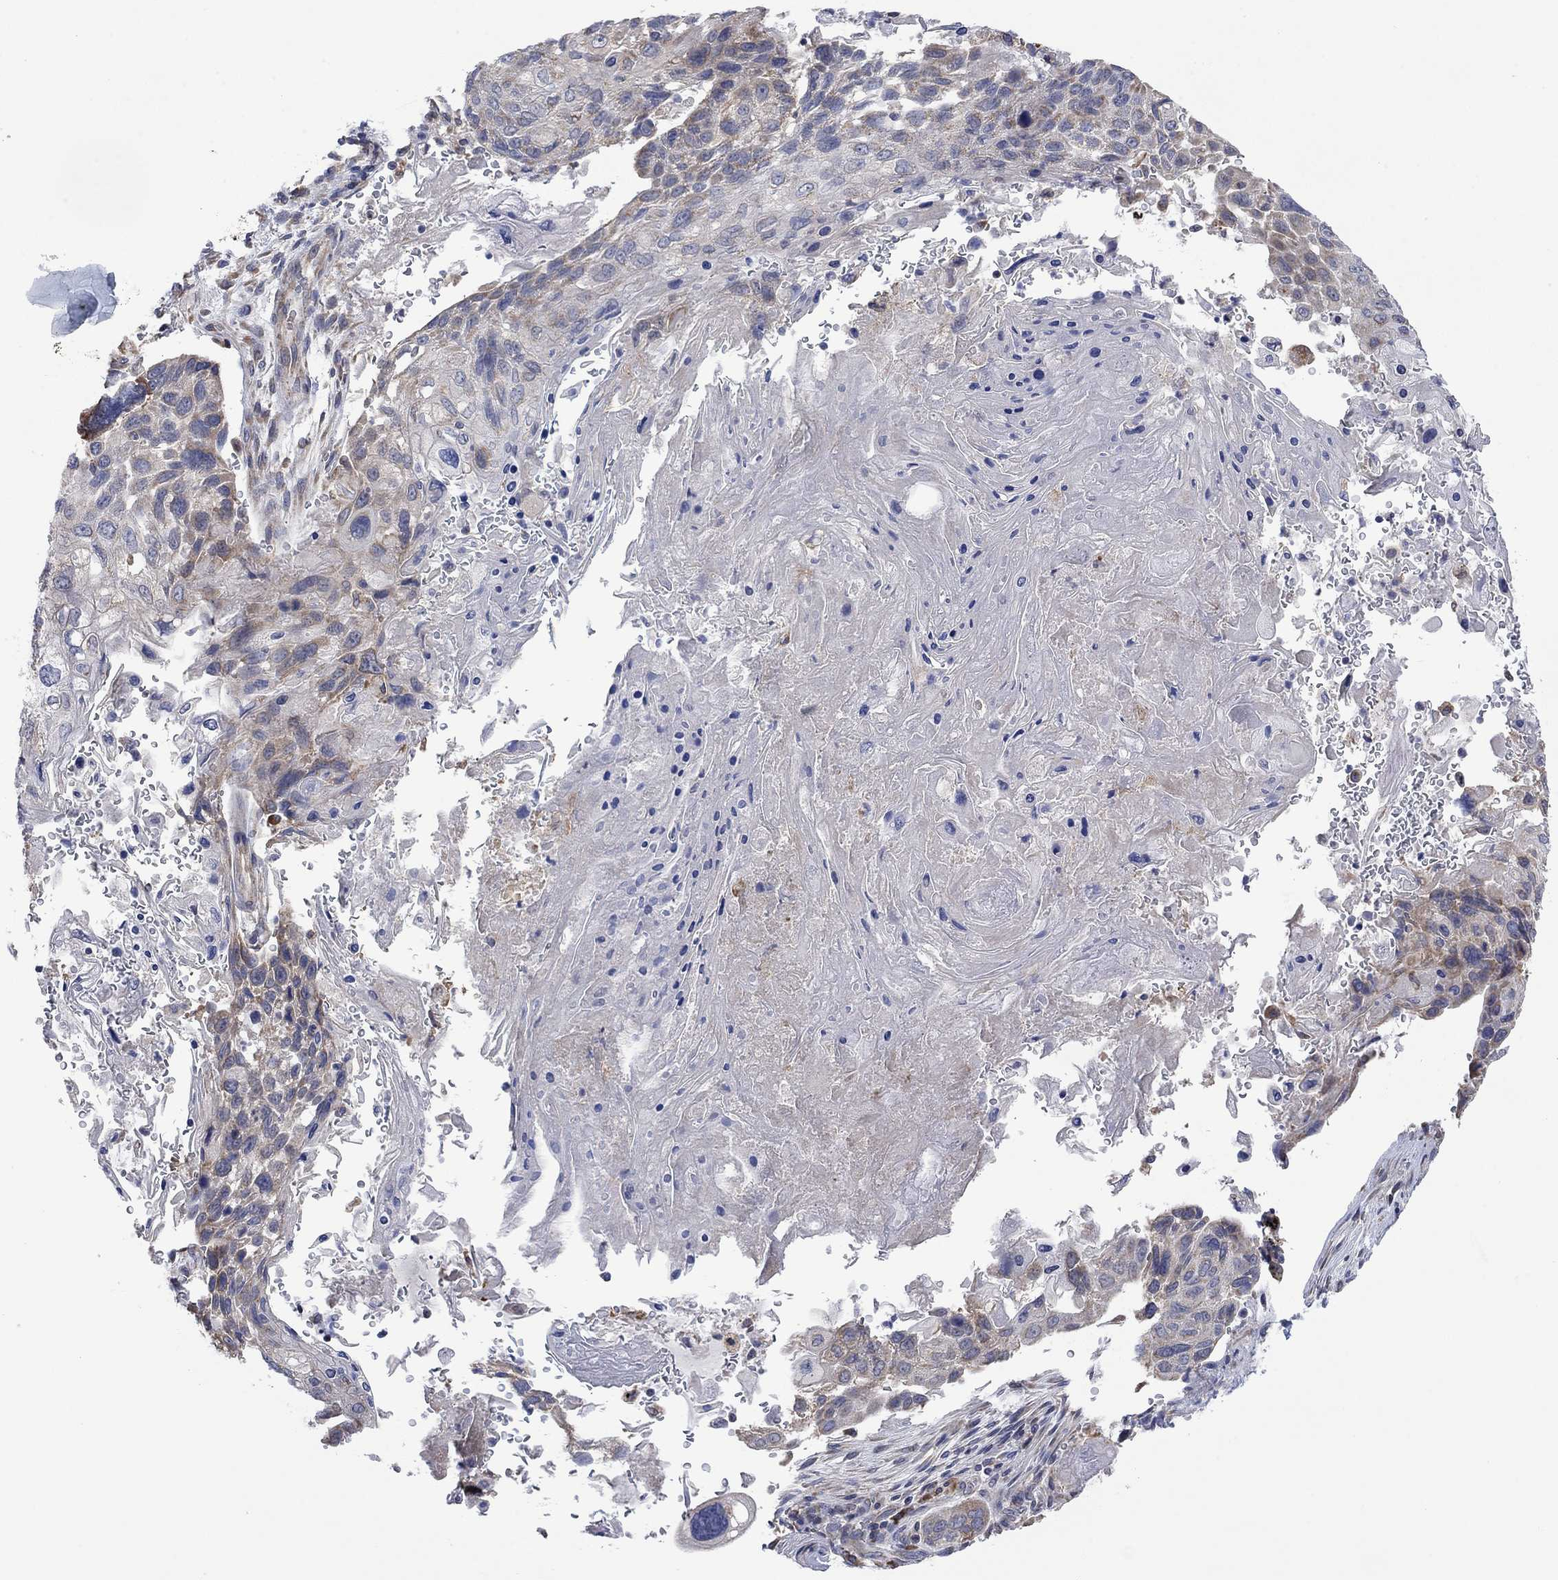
{"staining": {"intensity": "moderate", "quantity": "<25%", "location": "cytoplasmic/membranous"}, "tissue": "lung cancer", "cell_type": "Tumor cells", "image_type": "cancer", "snomed": [{"axis": "morphology", "description": "Normal tissue, NOS"}, {"axis": "morphology", "description": "Squamous cell carcinoma, NOS"}, {"axis": "topography", "description": "Bronchus"}, {"axis": "topography", "description": "Lung"}], "caption": "Lung cancer stained with IHC demonstrates moderate cytoplasmic/membranous expression in approximately <25% of tumor cells. The staining is performed using DAB (3,3'-diaminobenzidine) brown chromogen to label protein expression. The nuclei are counter-stained blue using hematoxylin.", "gene": "FURIN", "patient": {"sex": "male", "age": 69}}